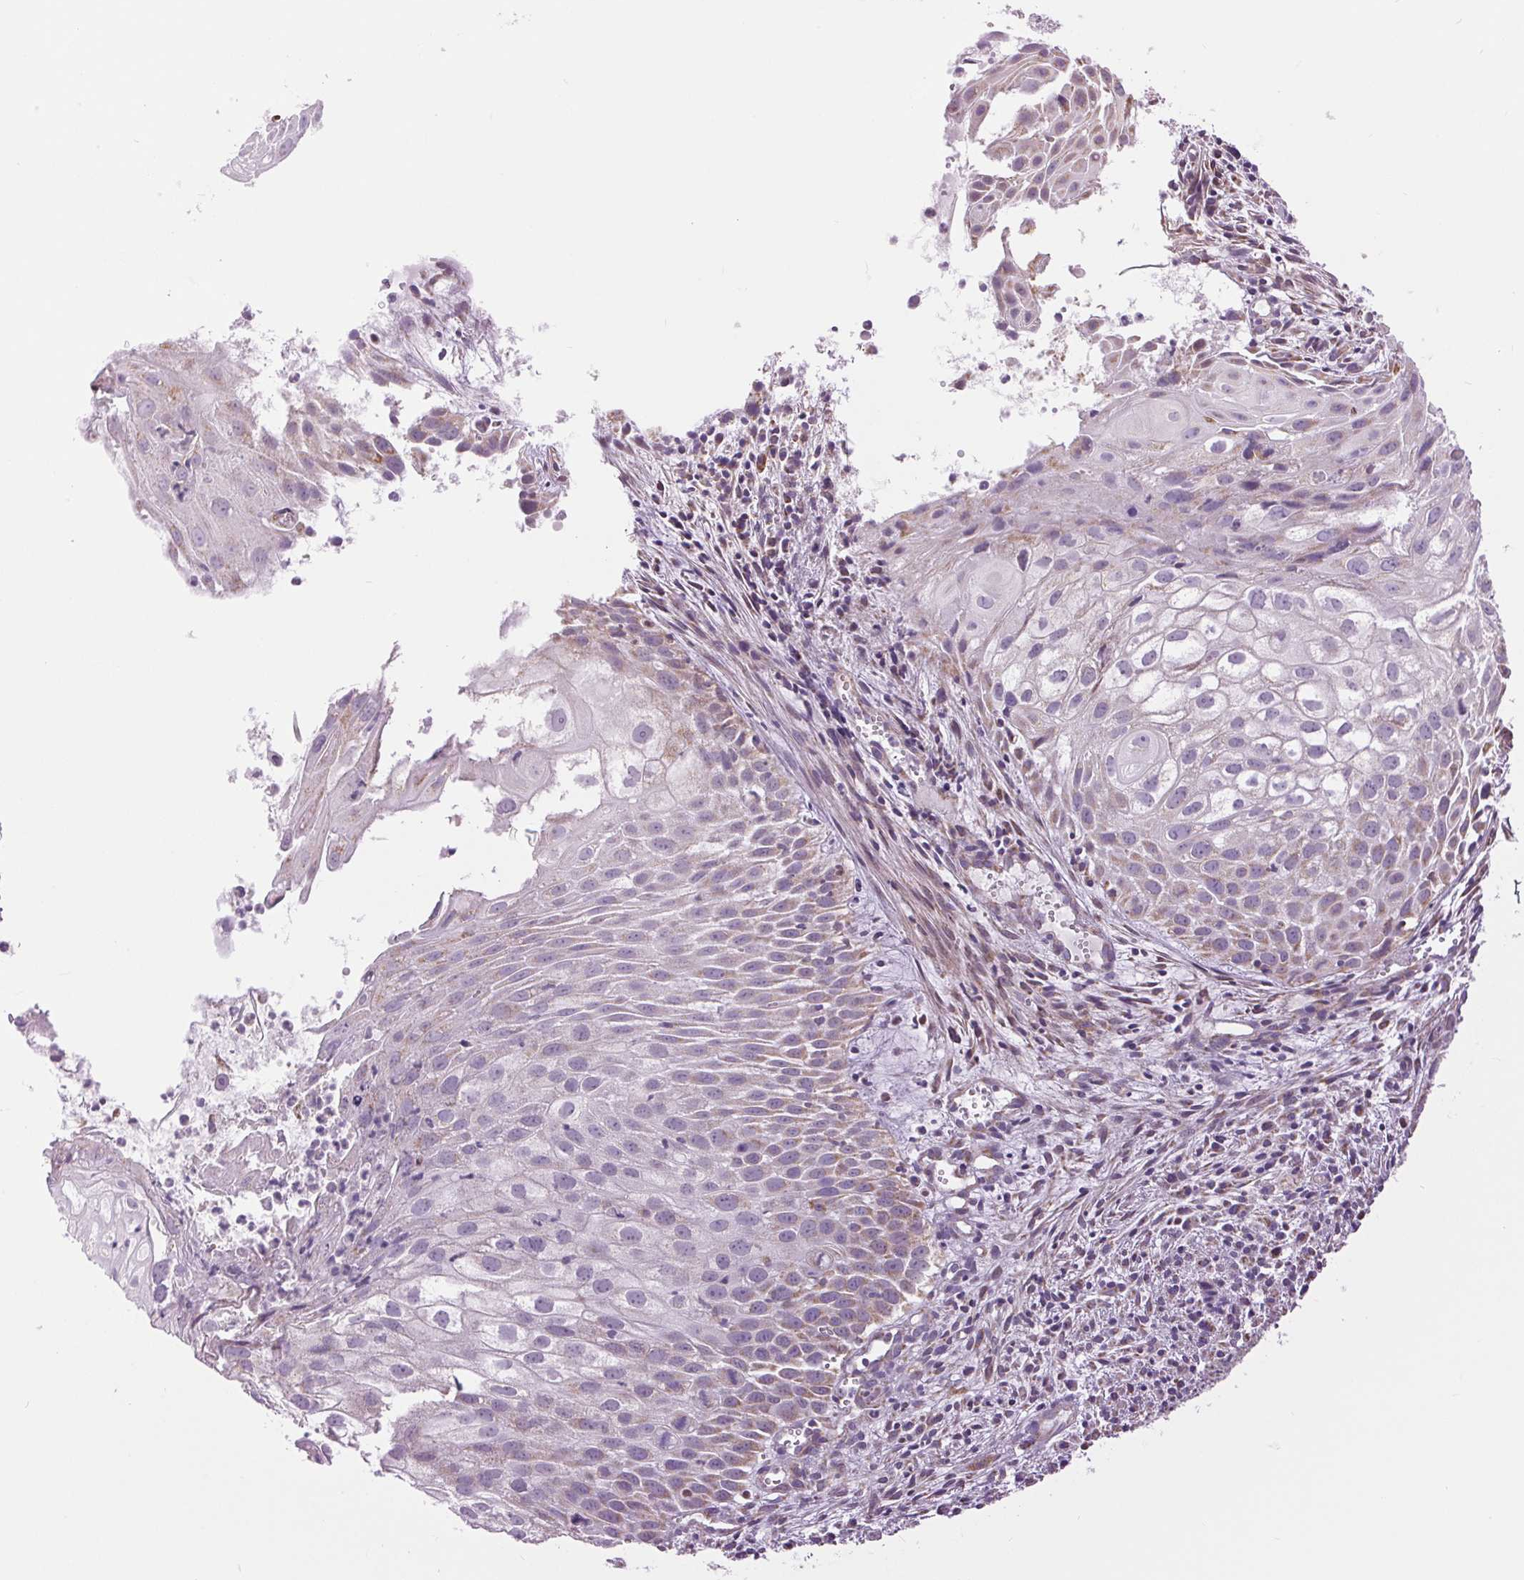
{"staining": {"intensity": "weak", "quantity": "<25%", "location": "cytoplasmic/membranous"}, "tissue": "cervical cancer", "cell_type": "Tumor cells", "image_type": "cancer", "snomed": [{"axis": "morphology", "description": "Squamous cell carcinoma, NOS"}, {"axis": "topography", "description": "Cervix"}], "caption": "IHC of human cervical cancer (squamous cell carcinoma) displays no staining in tumor cells. Nuclei are stained in blue.", "gene": "ATP5PB", "patient": {"sex": "female", "age": 53}}